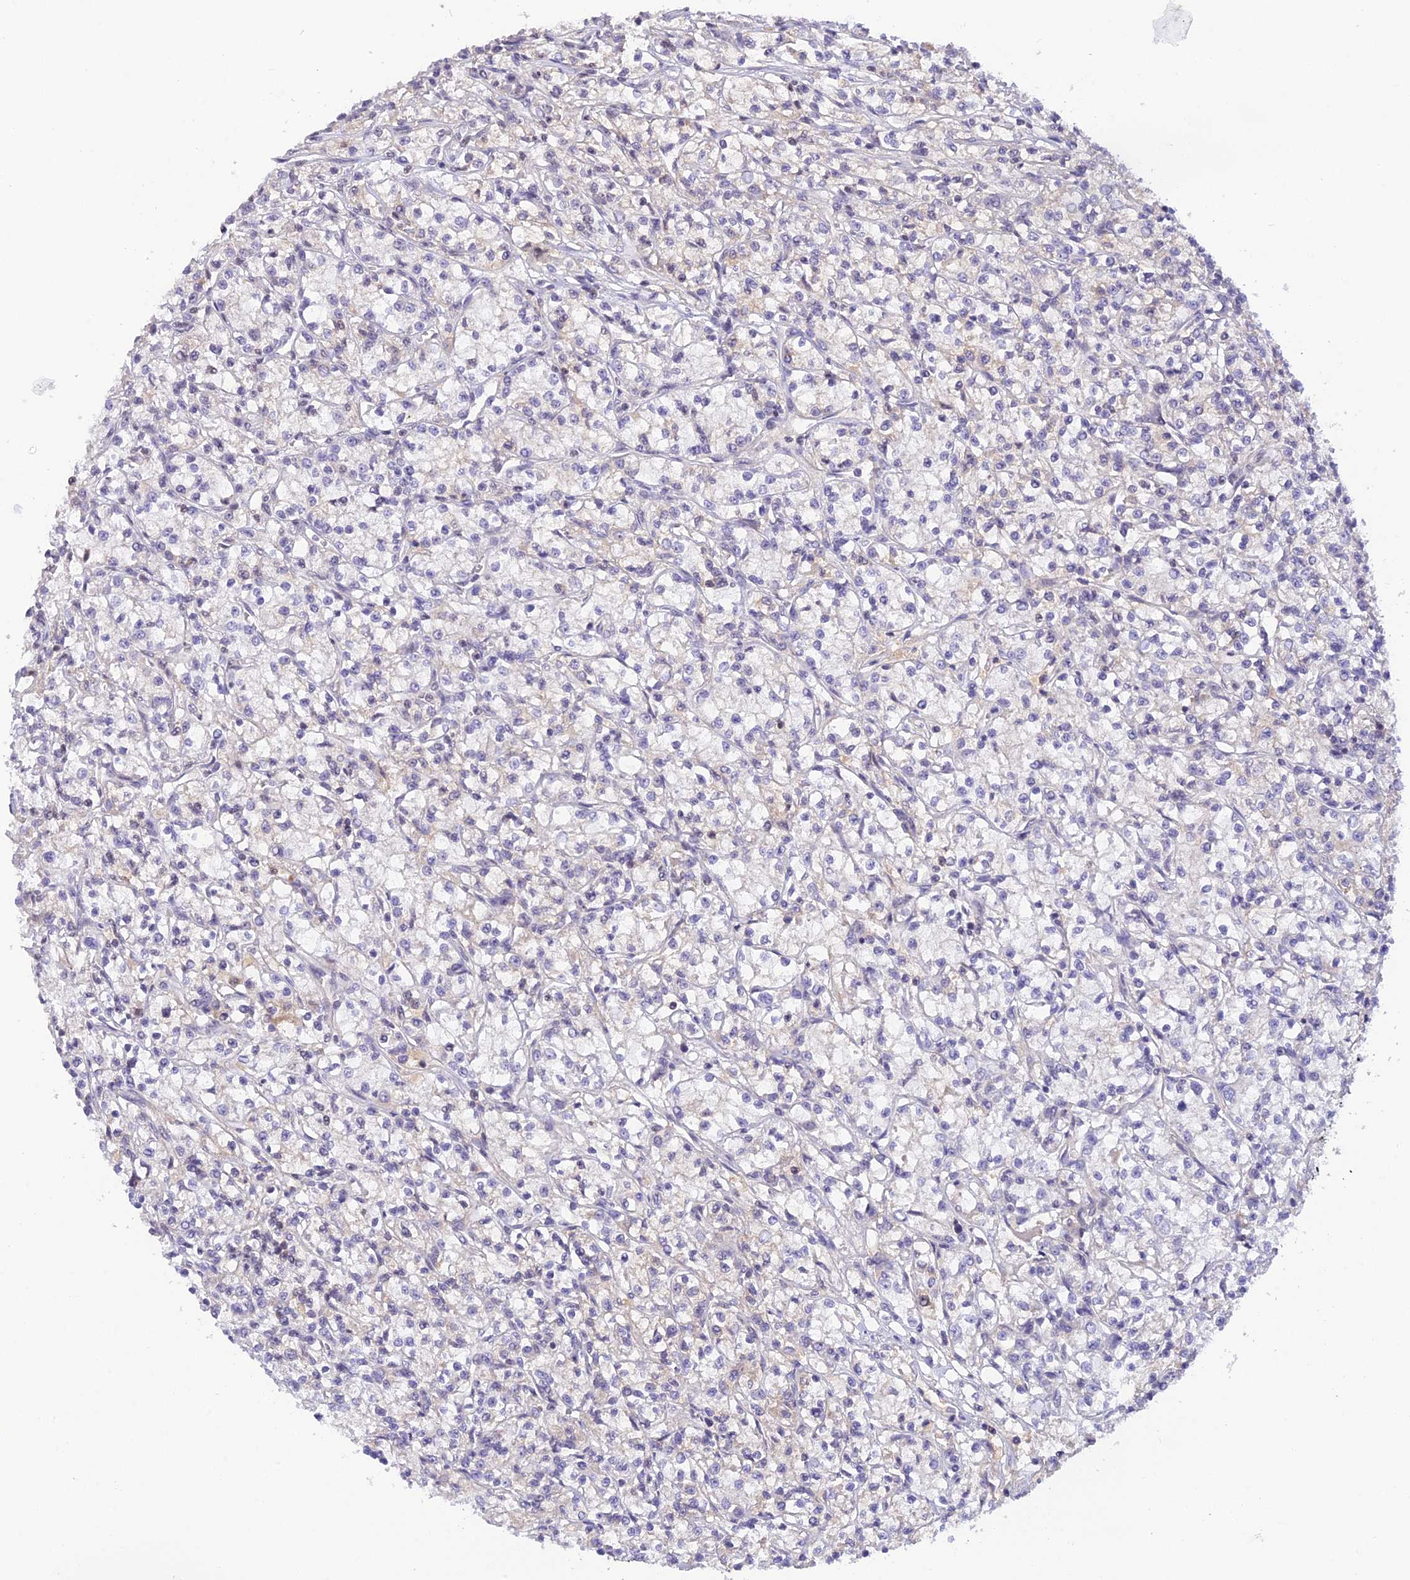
{"staining": {"intensity": "negative", "quantity": "none", "location": "none"}, "tissue": "renal cancer", "cell_type": "Tumor cells", "image_type": "cancer", "snomed": [{"axis": "morphology", "description": "Adenocarcinoma, NOS"}, {"axis": "topography", "description": "Kidney"}], "caption": "The IHC histopathology image has no significant expression in tumor cells of renal cancer tissue.", "gene": "THAP11", "patient": {"sex": "female", "age": 59}}